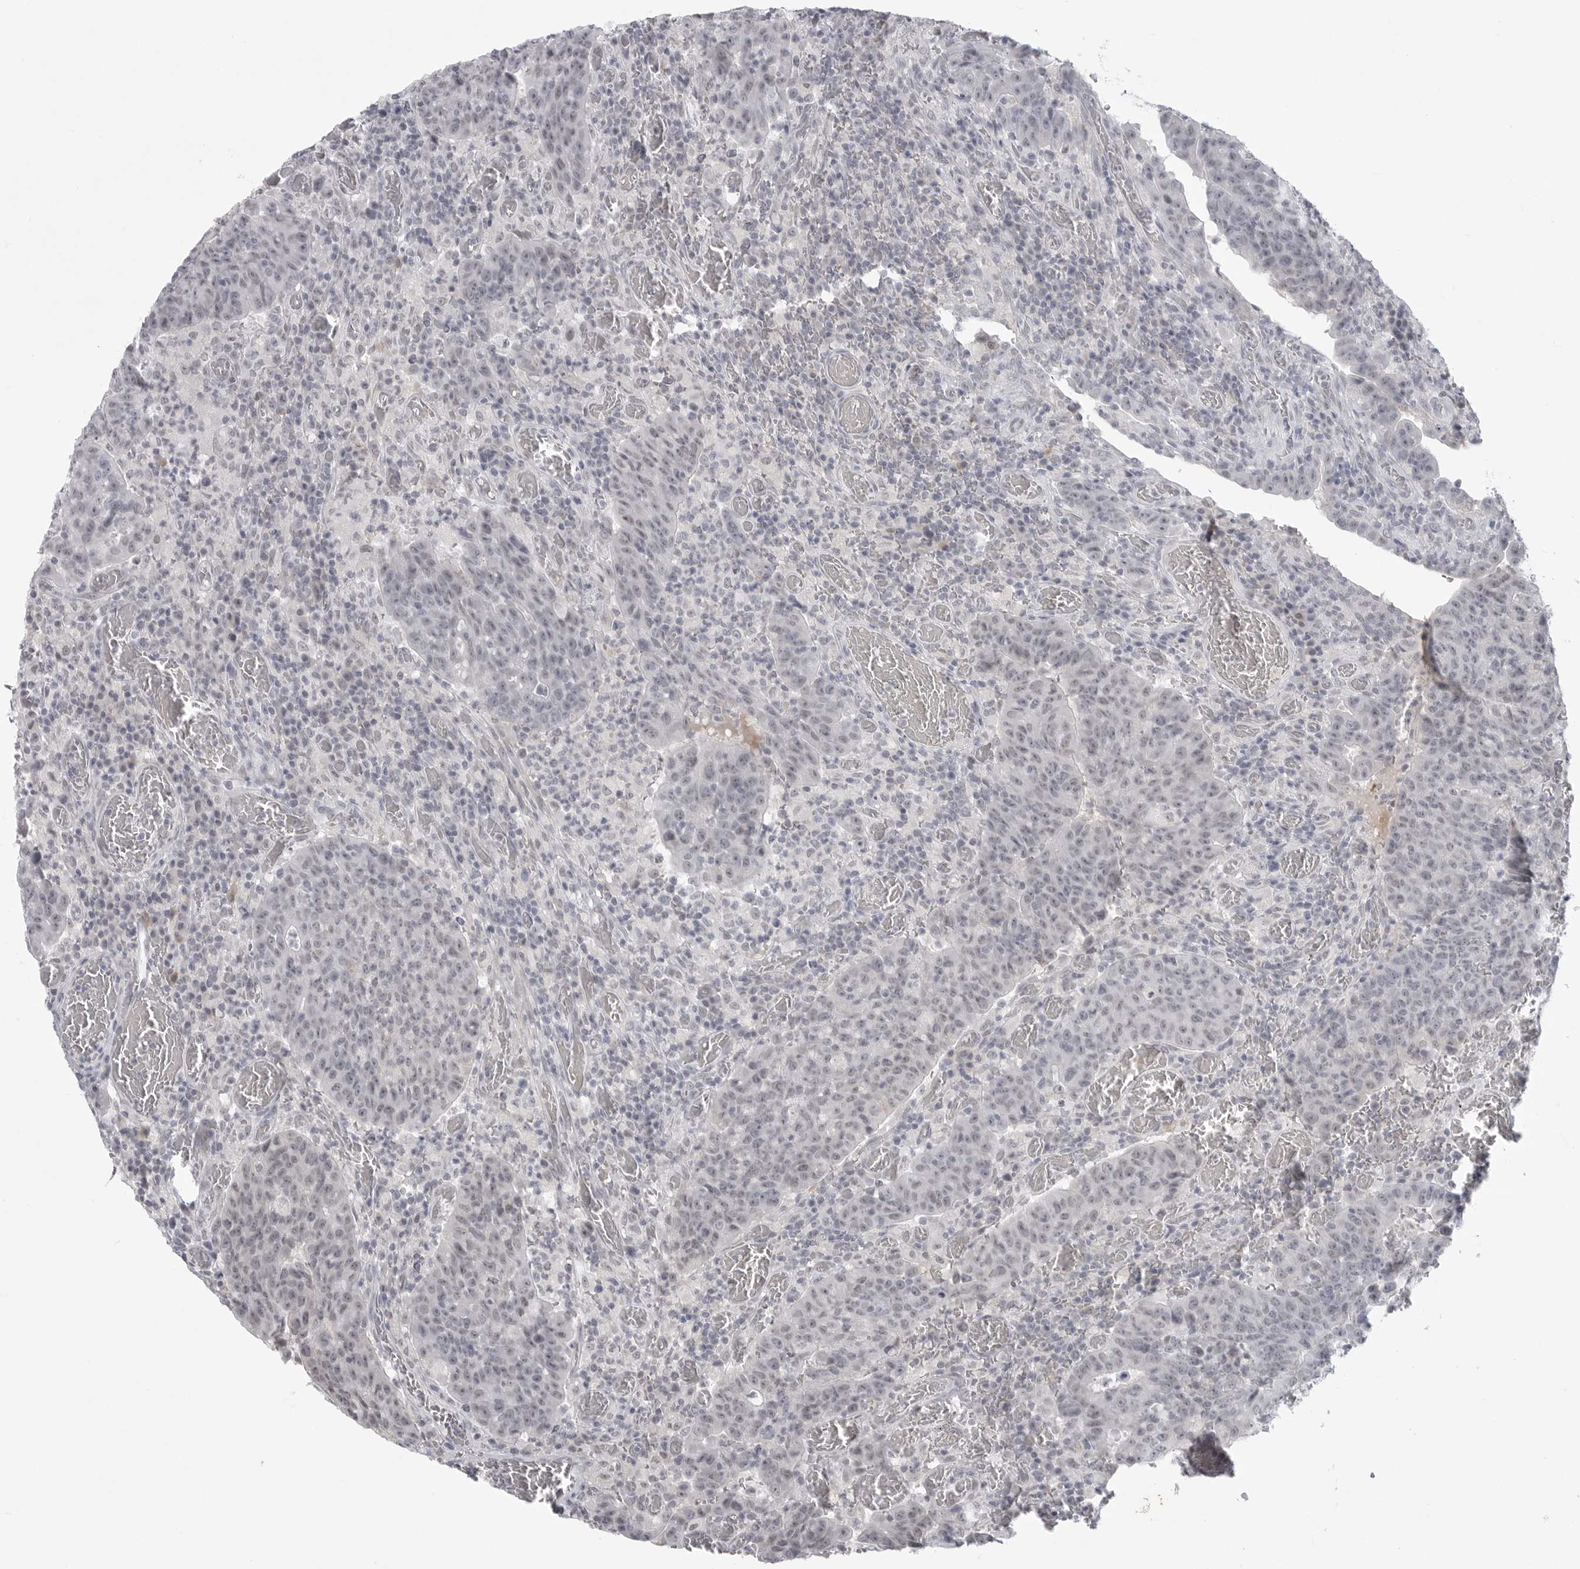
{"staining": {"intensity": "negative", "quantity": "none", "location": "none"}, "tissue": "colorectal cancer", "cell_type": "Tumor cells", "image_type": "cancer", "snomed": [{"axis": "morphology", "description": "Adenocarcinoma, NOS"}, {"axis": "topography", "description": "Colon"}], "caption": "Immunohistochemistry histopathology image of human colorectal adenocarcinoma stained for a protein (brown), which reveals no expression in tumor cells.", "gene": "TCTN3", "patient": {"sex": "female", "age": 75}}